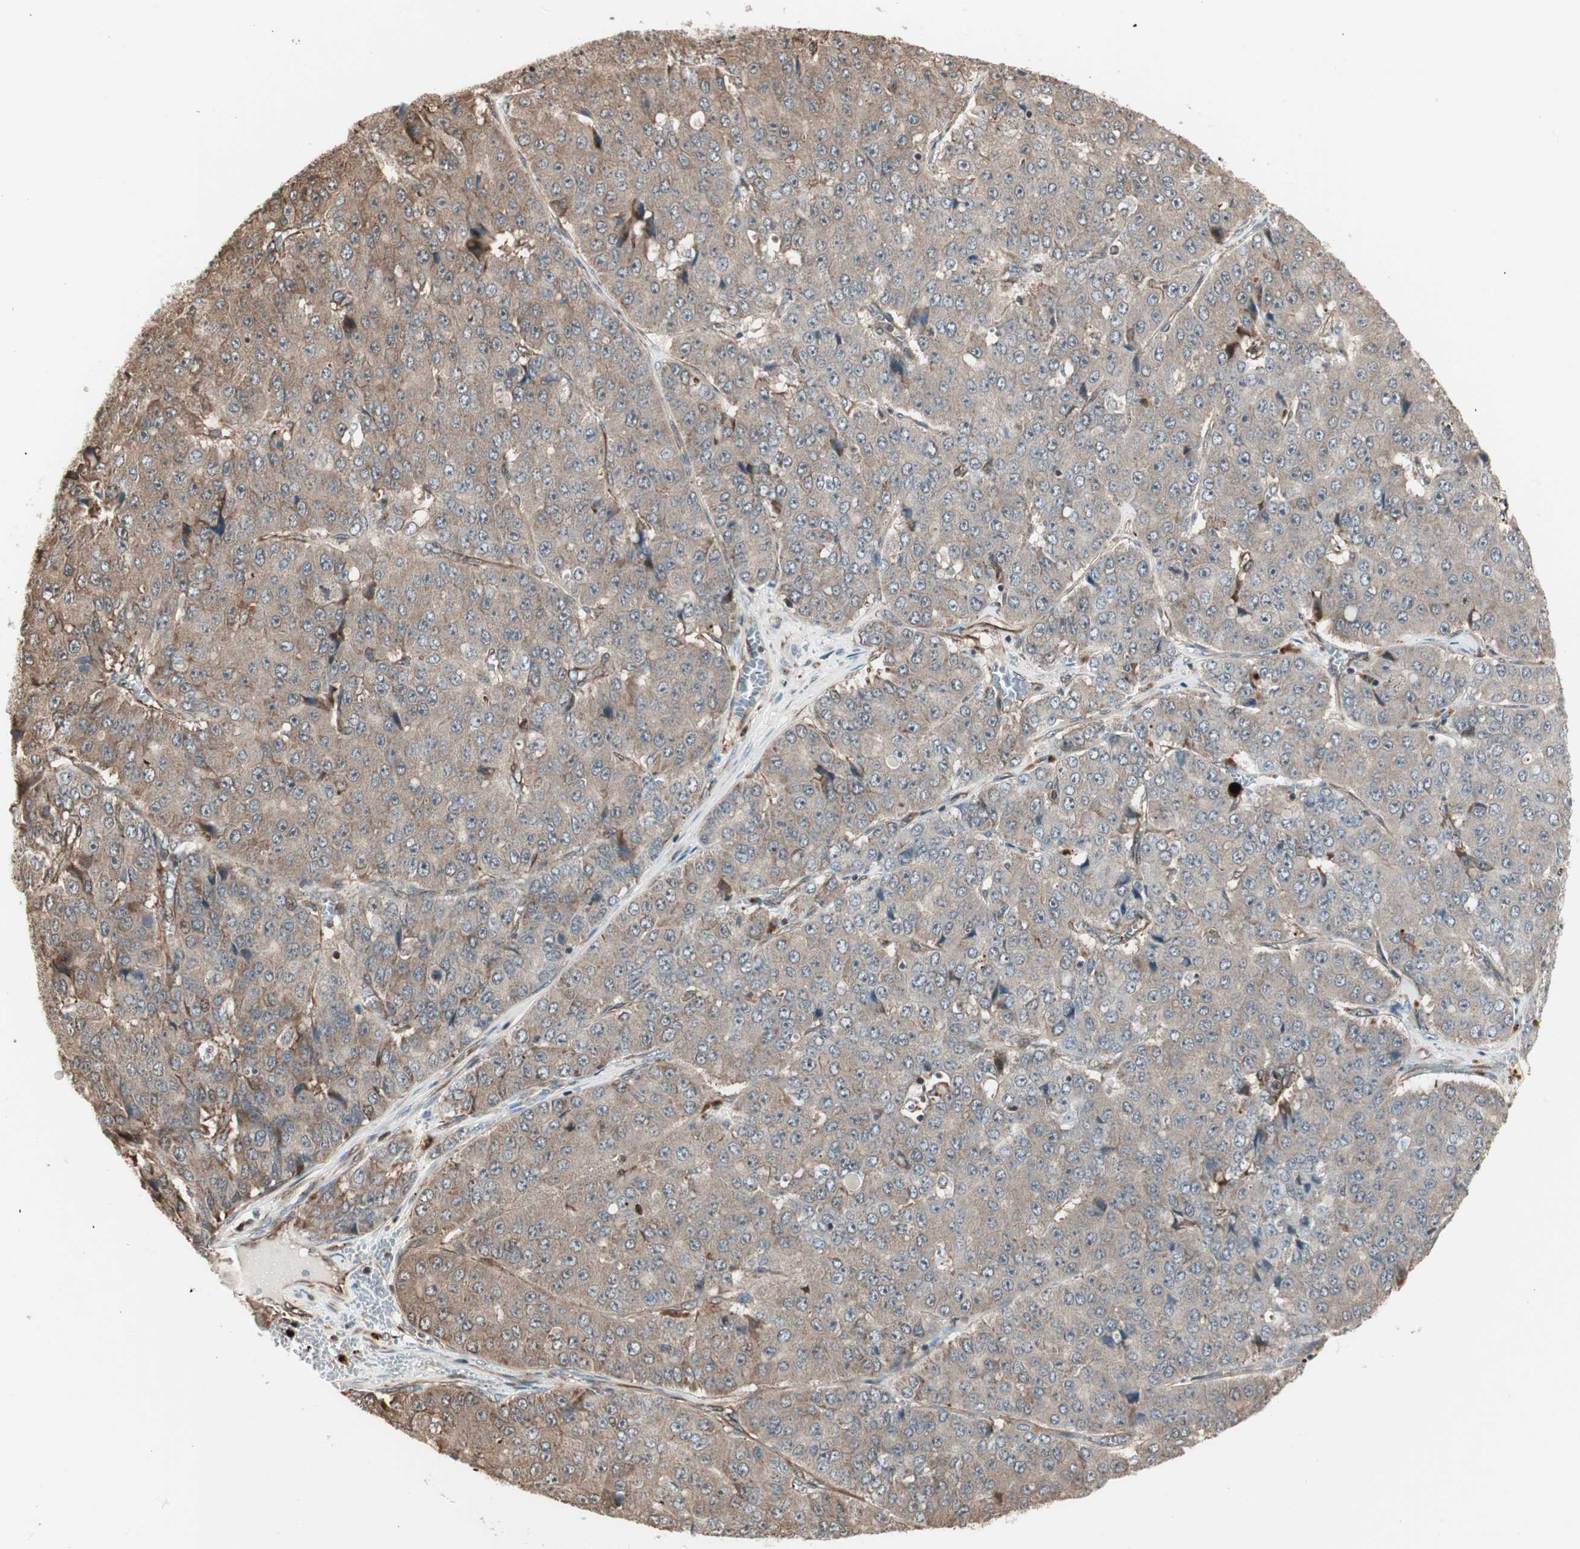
{"staining": {"intensity": "weak", "quantity": ">75%", "location": "cytoplasmic/membranous"}, "tissue": "pancreatic cancer", "cell_type": "Tumor cells", "image_type": "cancer", "snomed": [{"axis": "morphology", "description": "Adenocarcinoma, NOS"}, {"axis": "topography", "description": "Pancreas"}], "caption": "The photomicrograph shows immunohistochemical staining of pancreatic cancer (adenocarcinoma). There is weak cytoplasmic/membranous expression is seen in about >75% of tumor cells.", "gene": "MAD2L2", "patient": {"sex": "male", "age": 50}}